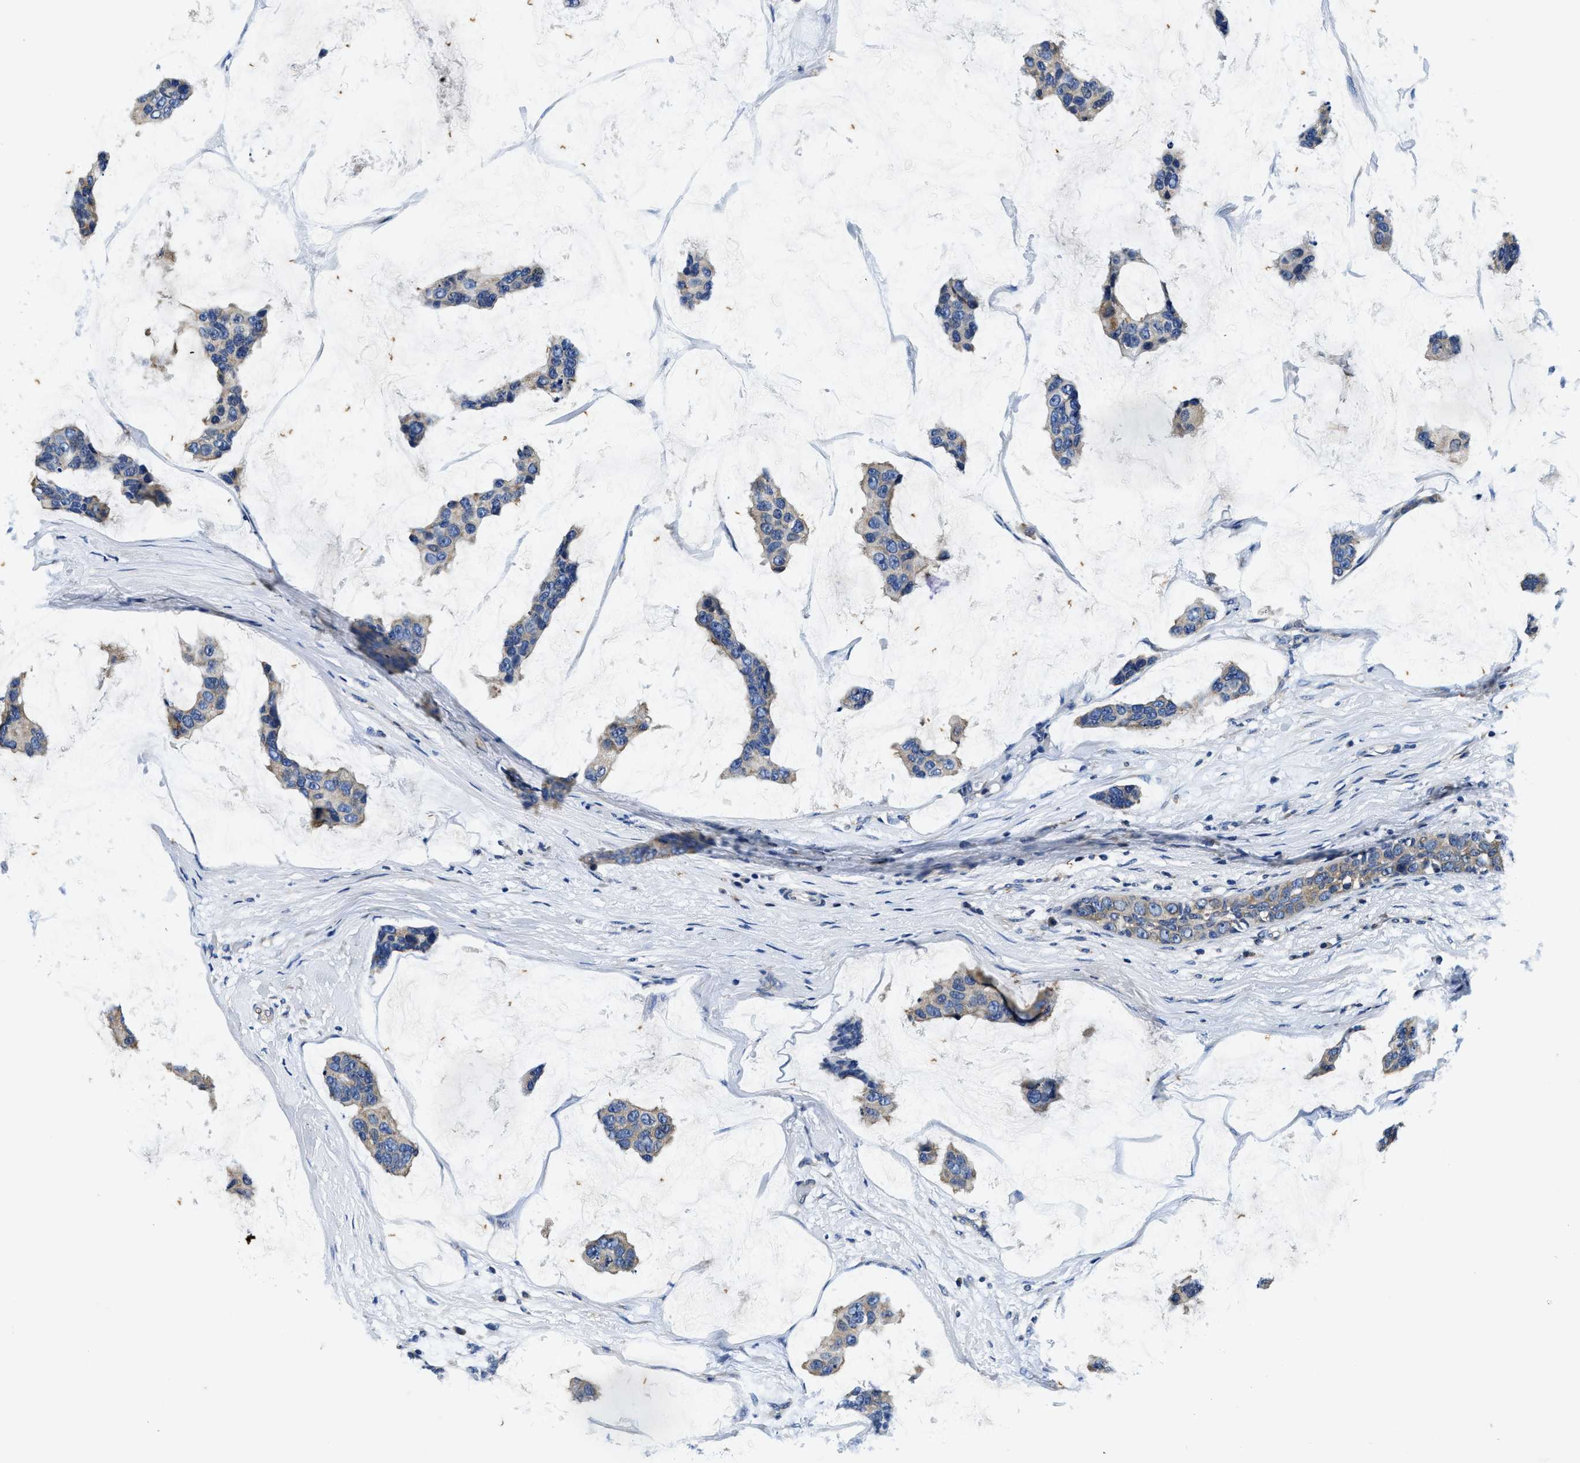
{"staining": {"intensity": "weak", "quantity": "25%-75%", "location": "cytoplasmic/membranous"}, "tissue": "breast cancer", "cell_type": "Tumor cells", "image_type": "cancer", "snomed": [{"axis": "morphology", "description": "Normal tissue, NOS"}, {"axis": "morphology", "description": "Duct carcinoma"}, {"axis": "topography", "description": "Breast"}], "caption": "Breast intraductal carcinoma stained with immunohistochemistry (IHC) shows weak cytoplasmic/membranous expression in approximately 25%-75% of tumor cells.", "gene": "PI4KB", "patient": {"sex": "female", "age": 50}}